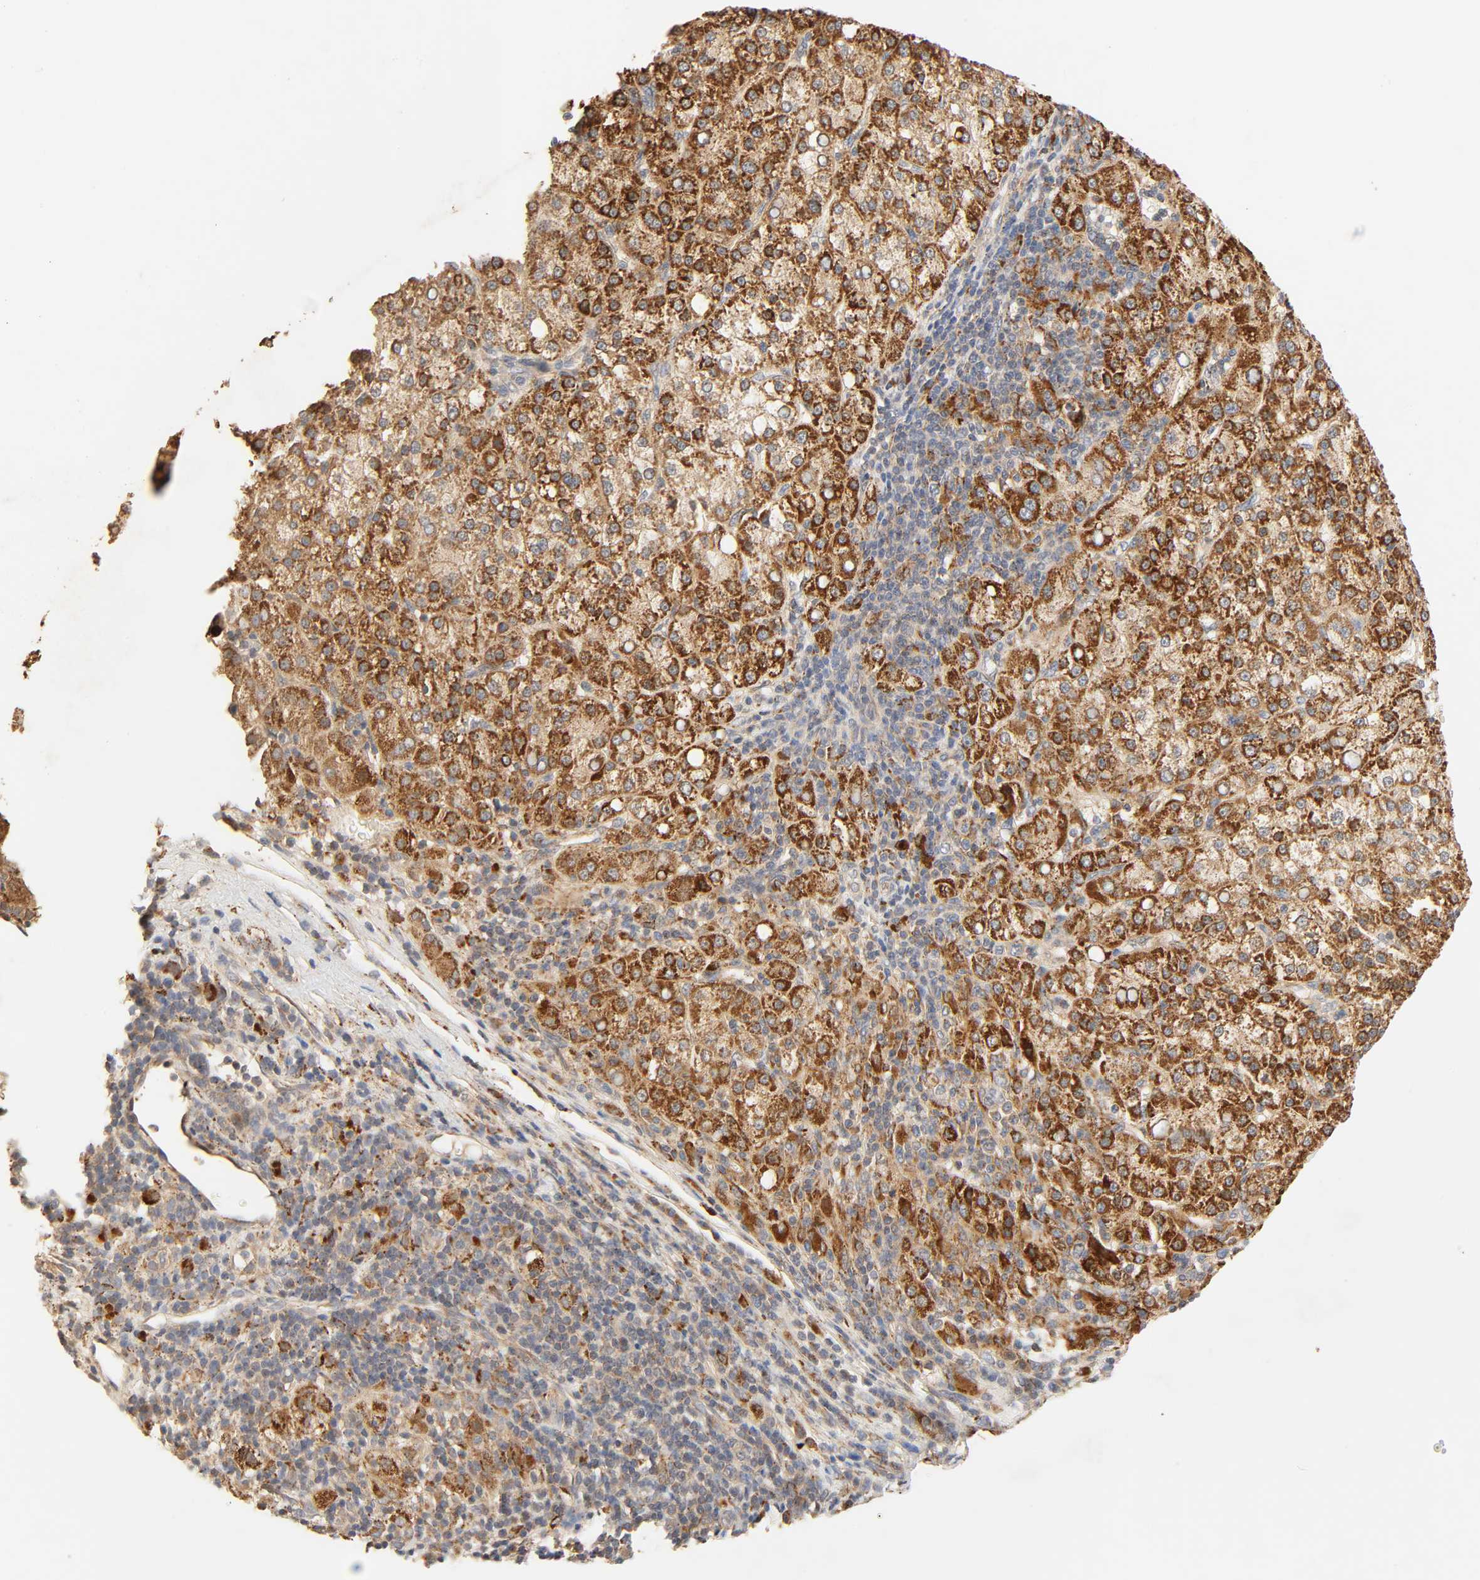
{"staining": {"intensity": "strong", "quantity": ">75%", "location": "cytoplasmic/membranous"}, "tissue": "liver cancer", "cell_type": "Tumor cells", "image_type": "cancer", "snomed": [{"axis": "morphology", "description": "Carcinoma, Hepatocellular, NOS"}, {"axis": "topography", "description": "Liver"}], "caption": "Protein staining by immunohistochemistry shows strong cytoplasmic/membranous positivity in approximately >75% of tumor cells in liver hepatocellular carcinoma.", "gene": "MAPK6", "patient": {"sex": "female", "age": 58}}